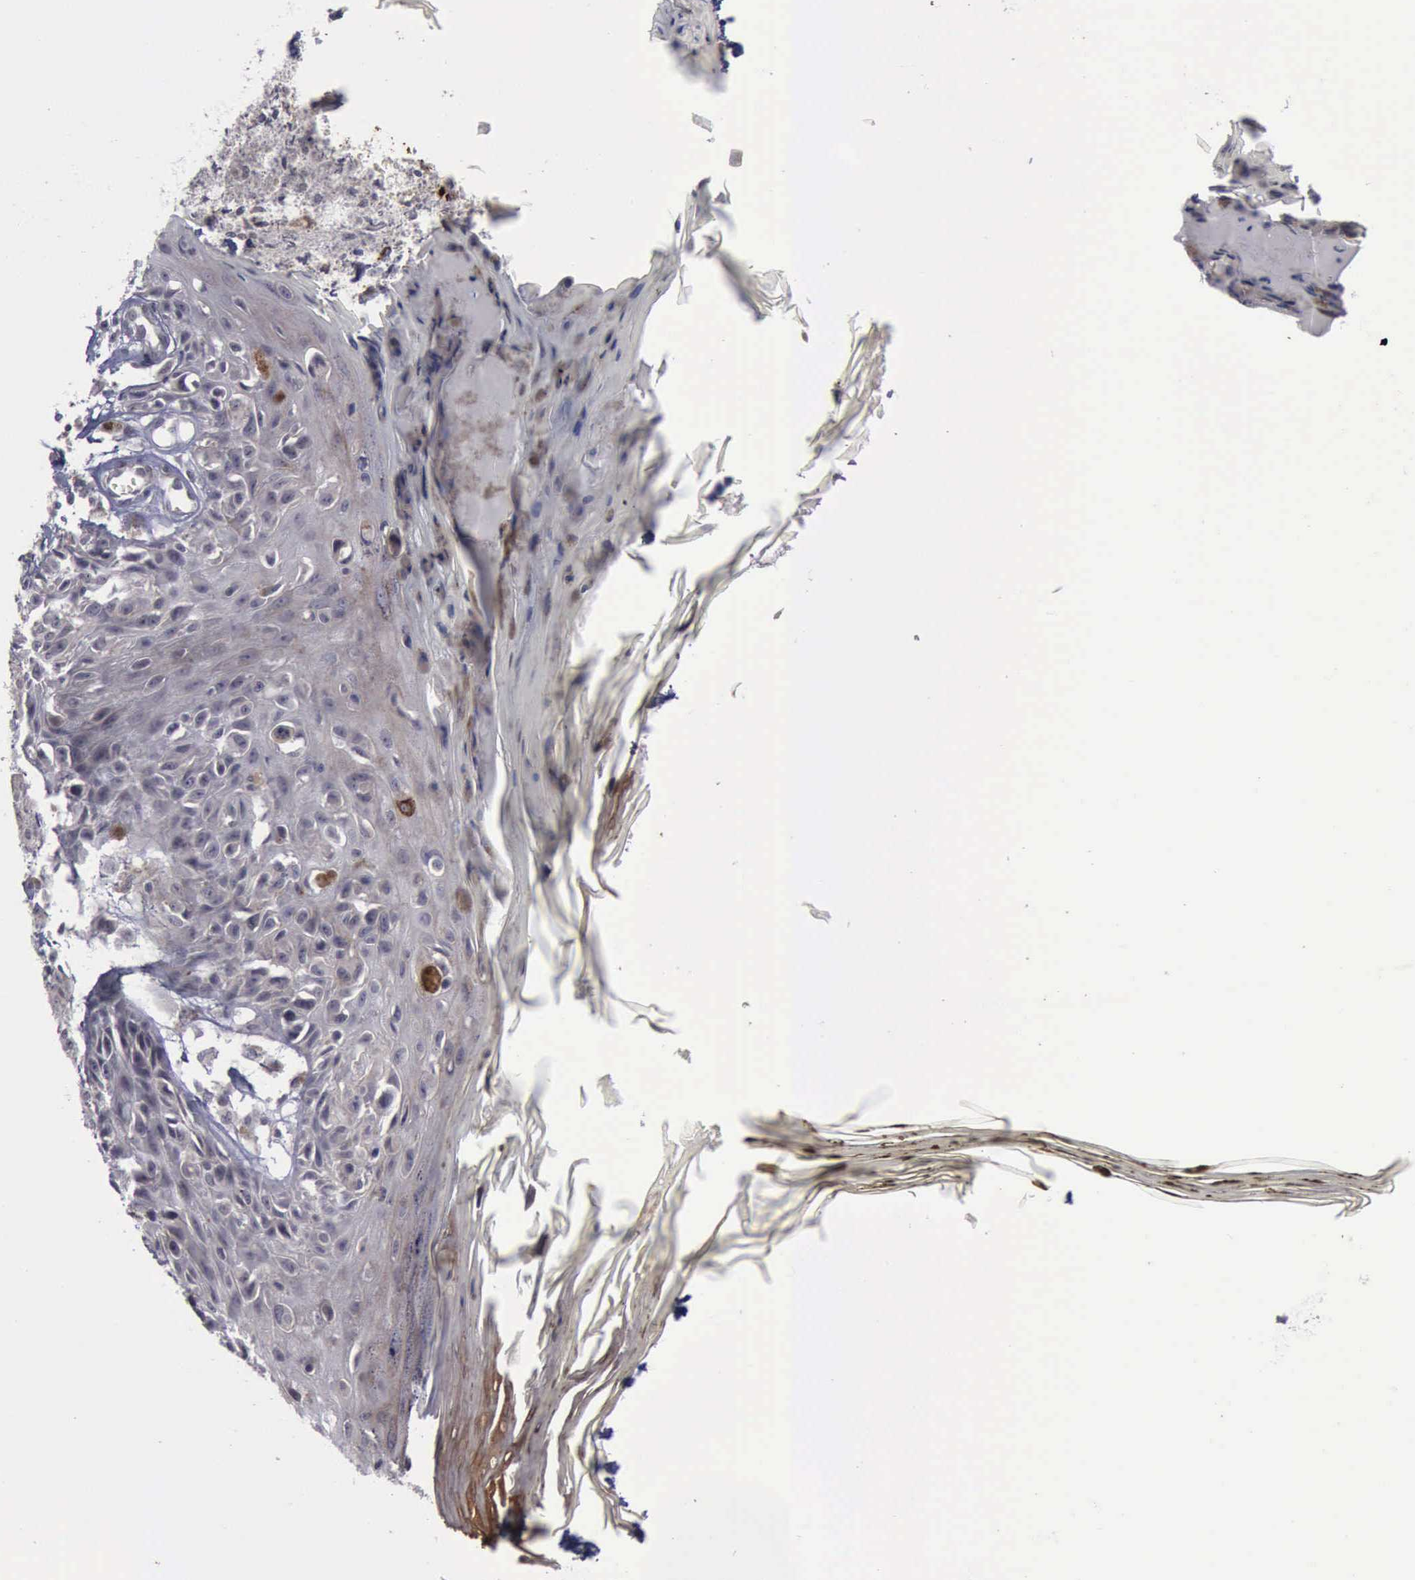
{"staining": {"intensity": "negative", "quantity": "none", "location": "none"}, "tissue": "melanoma", "cell_type": "Tumor cells", "image_type": "cancer", "snomed": [{"axis": "morphology", "description": "Malignant melanoma, NOS"}, {"axis": "topography", "description": "Skin"}], "caption": "Malignant melanoma was stained to show a protein in brown. There is no significant expression in tumor cells.", "gene": "MMP9", "patient": {"sex": "male", "age": 49}}